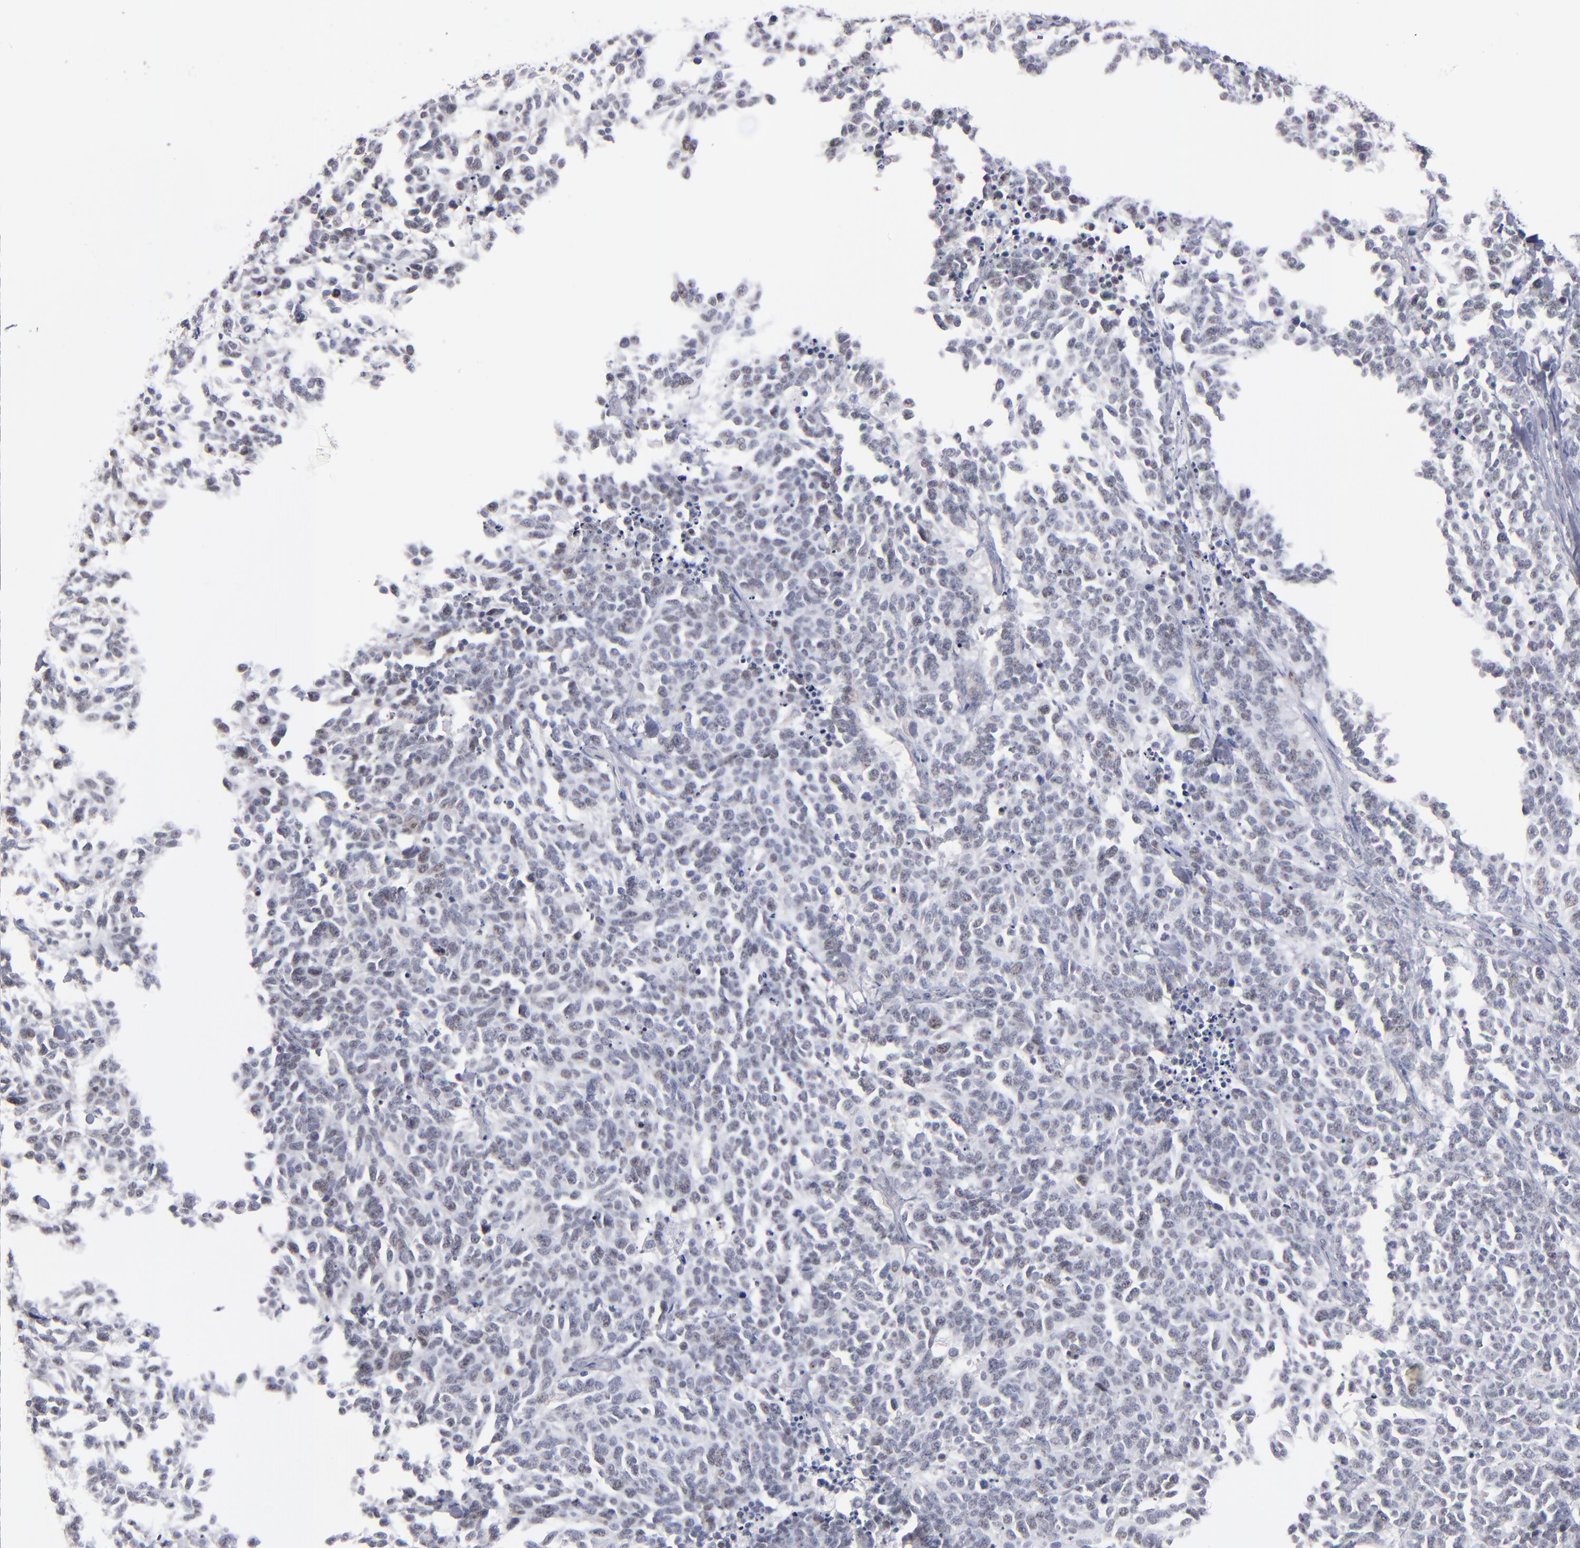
{"staining": {"intensity": "weak", "quantity": "25%-75%", "location": "nuclear"}, "tissue": "lung cancer", "cell_type": "Tumor cells", "image_type": "cancer", "snomed": [{"axis": "morphology", "description": "Neoplasm, malignant, NOS"}, {"axis": "topography", "description": "Lung"}], "caption": "Immunohistochemistry of lung cancer shows low levels of weak nuclear staining in about 25%-75% of tumor cells.", "gene": "ODF2", "patient": {"sex": "female", "age": 58}}